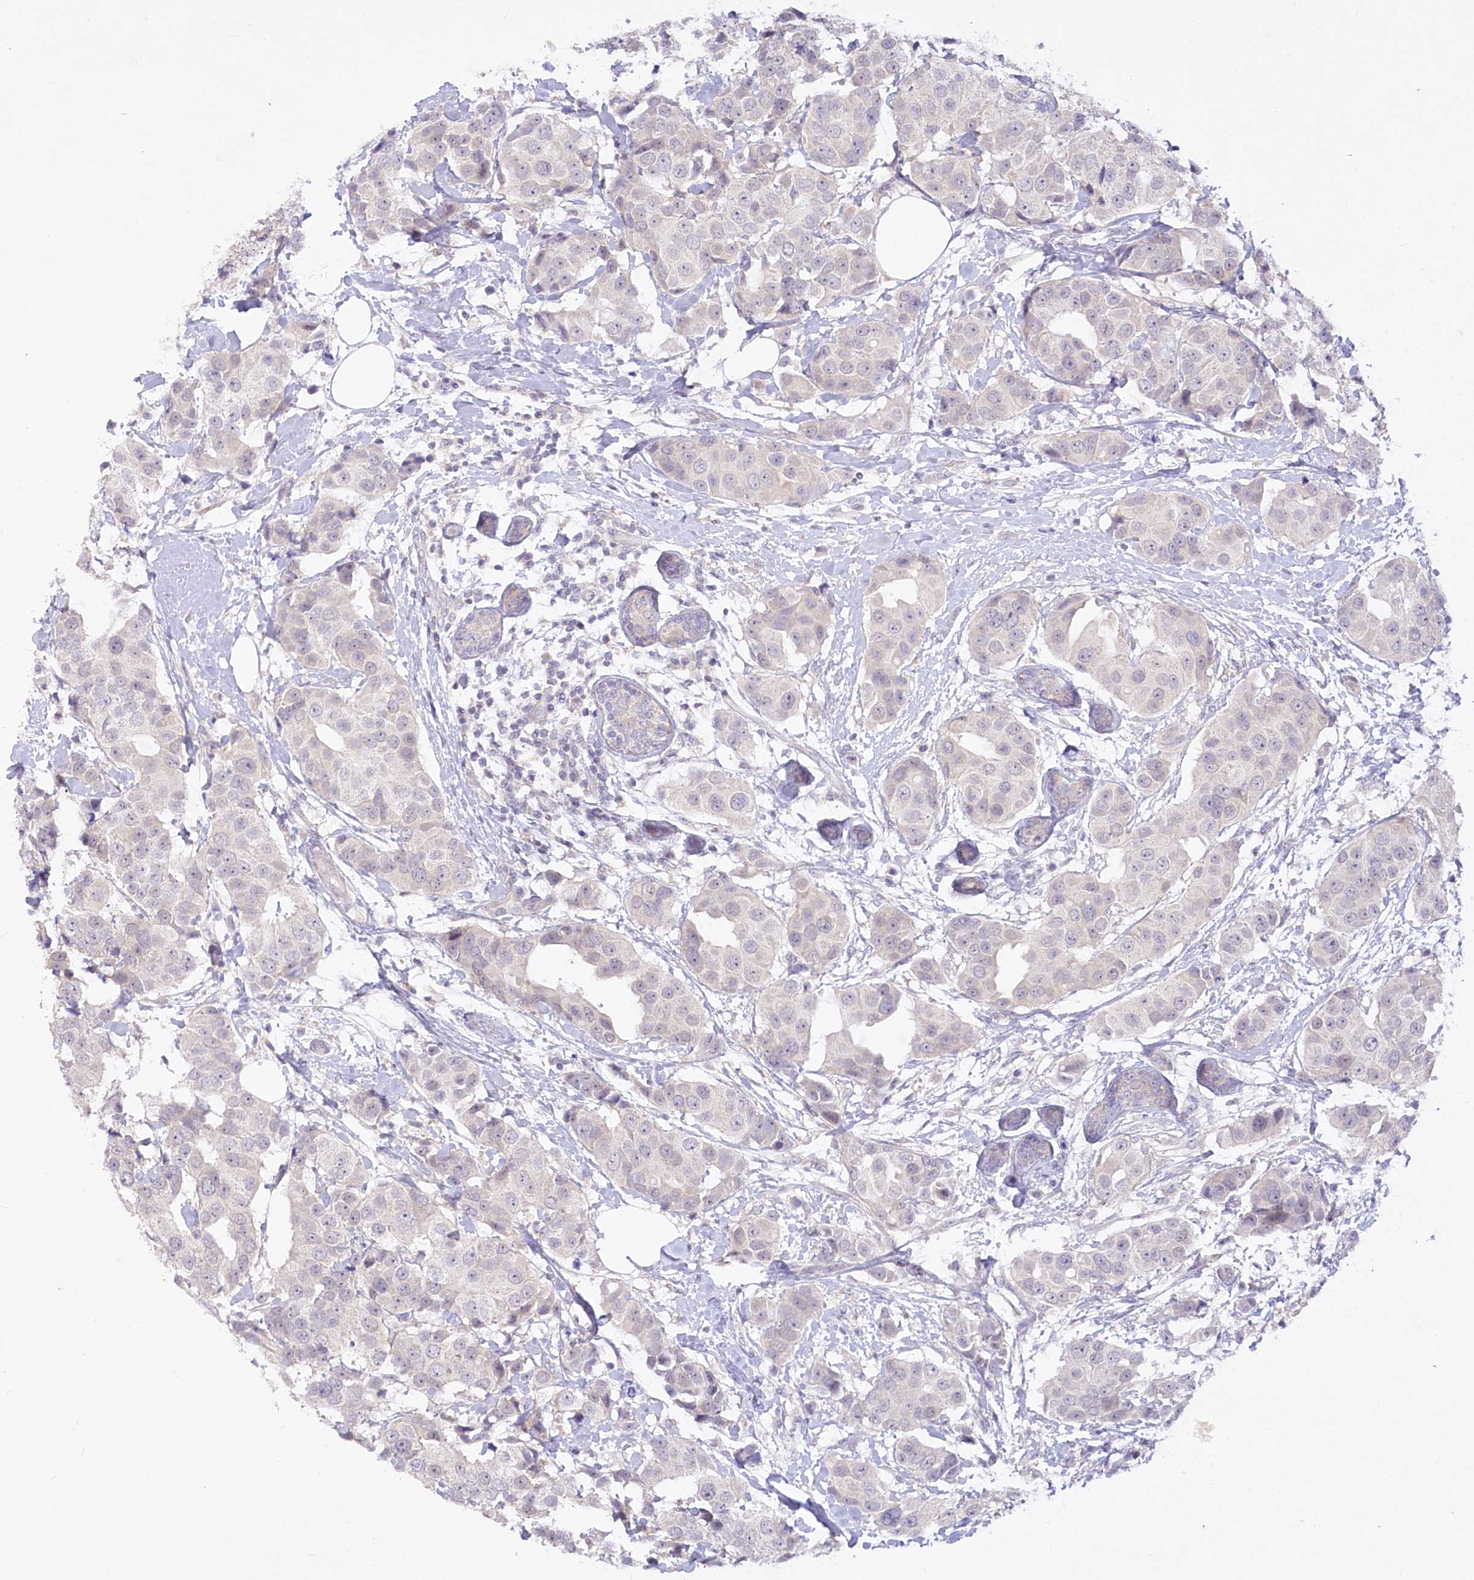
{"staining": {"intensity": "negative", "quantity": "none", "location": "none"}, "tissue": "breast cancer", "cell_type": "Tumor cells", "image_type": "cancer", "snomed": [{"axis": "morphology", "description": "Normal tissue, NOS"}, {"axis": "morphology", "description": "Duct carcinoma"}, {"axis": "topography", "description": "Breast"}], "caption": "This is an immunohistochemistry (IHC) histopathology image of breast infiltrating ductal carcinoma. There is no positivity in tumor cells.", "gene": "EFHC2", "patient": {"sex": "female", "age": 39}}